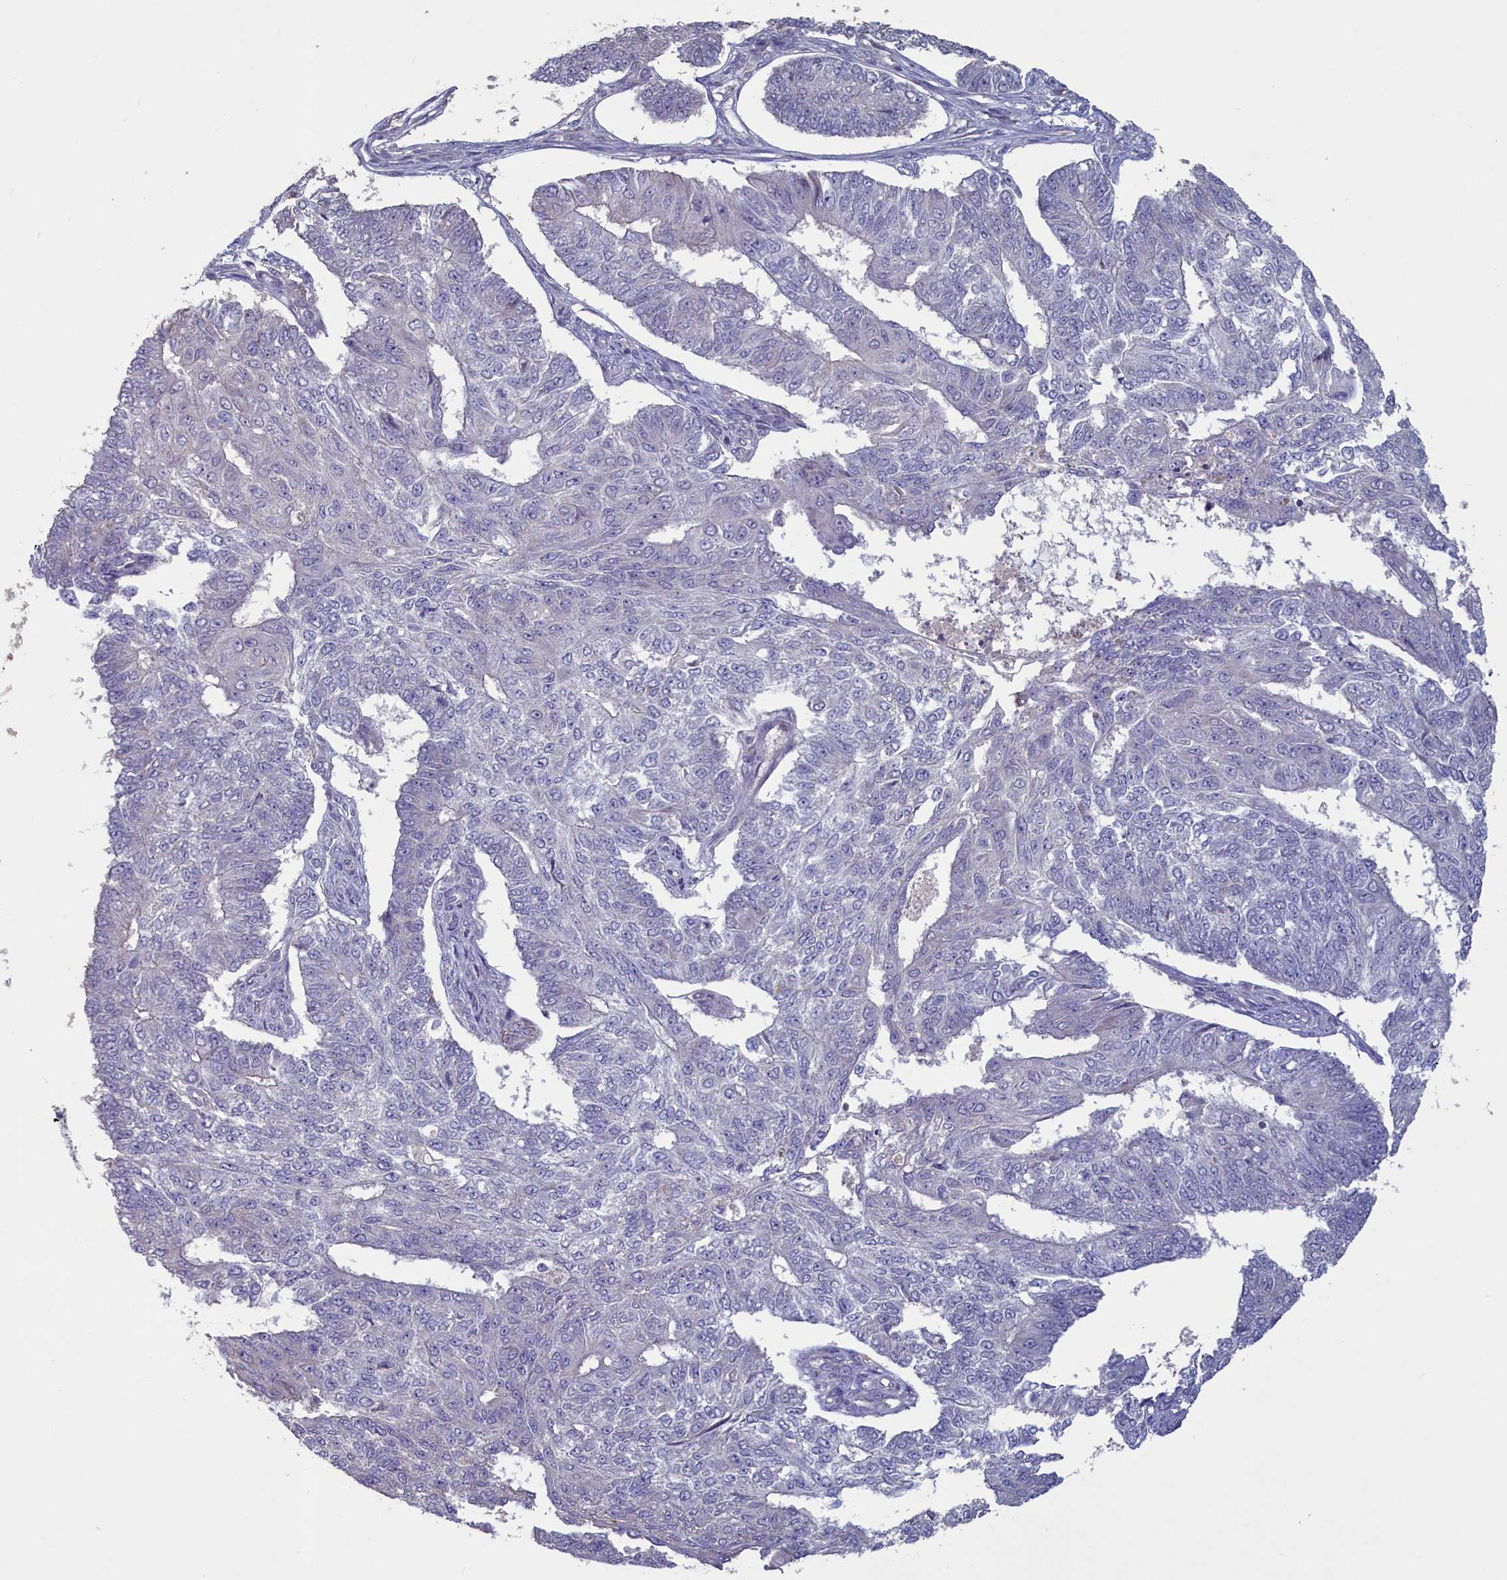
{"staining": {"intensity": "negative", "quantity": "none", "location": "none"}, "tissue": "endometrial cancer", "cell_type": "Tumor cells", "image_type": "cancer", "snomed": [{"axis": "morphology", "description": "Adenocarcinoma, NOS"}, {"axis": "topography", "description": "Endometrium"}], "caption": "Immunohistochemistry (IHC) histopathology image of human adenocarcinoma (endometrial) stained for a protein (brown), which shows no positivity in tumor cells. (DAB (3,3'-diaminobenzidine) immunohistochemistry visualized using brightfield microscopy, high magnification).", "gene": "ATF7IP2", "patient": {"sex": "female", "age": 32}}